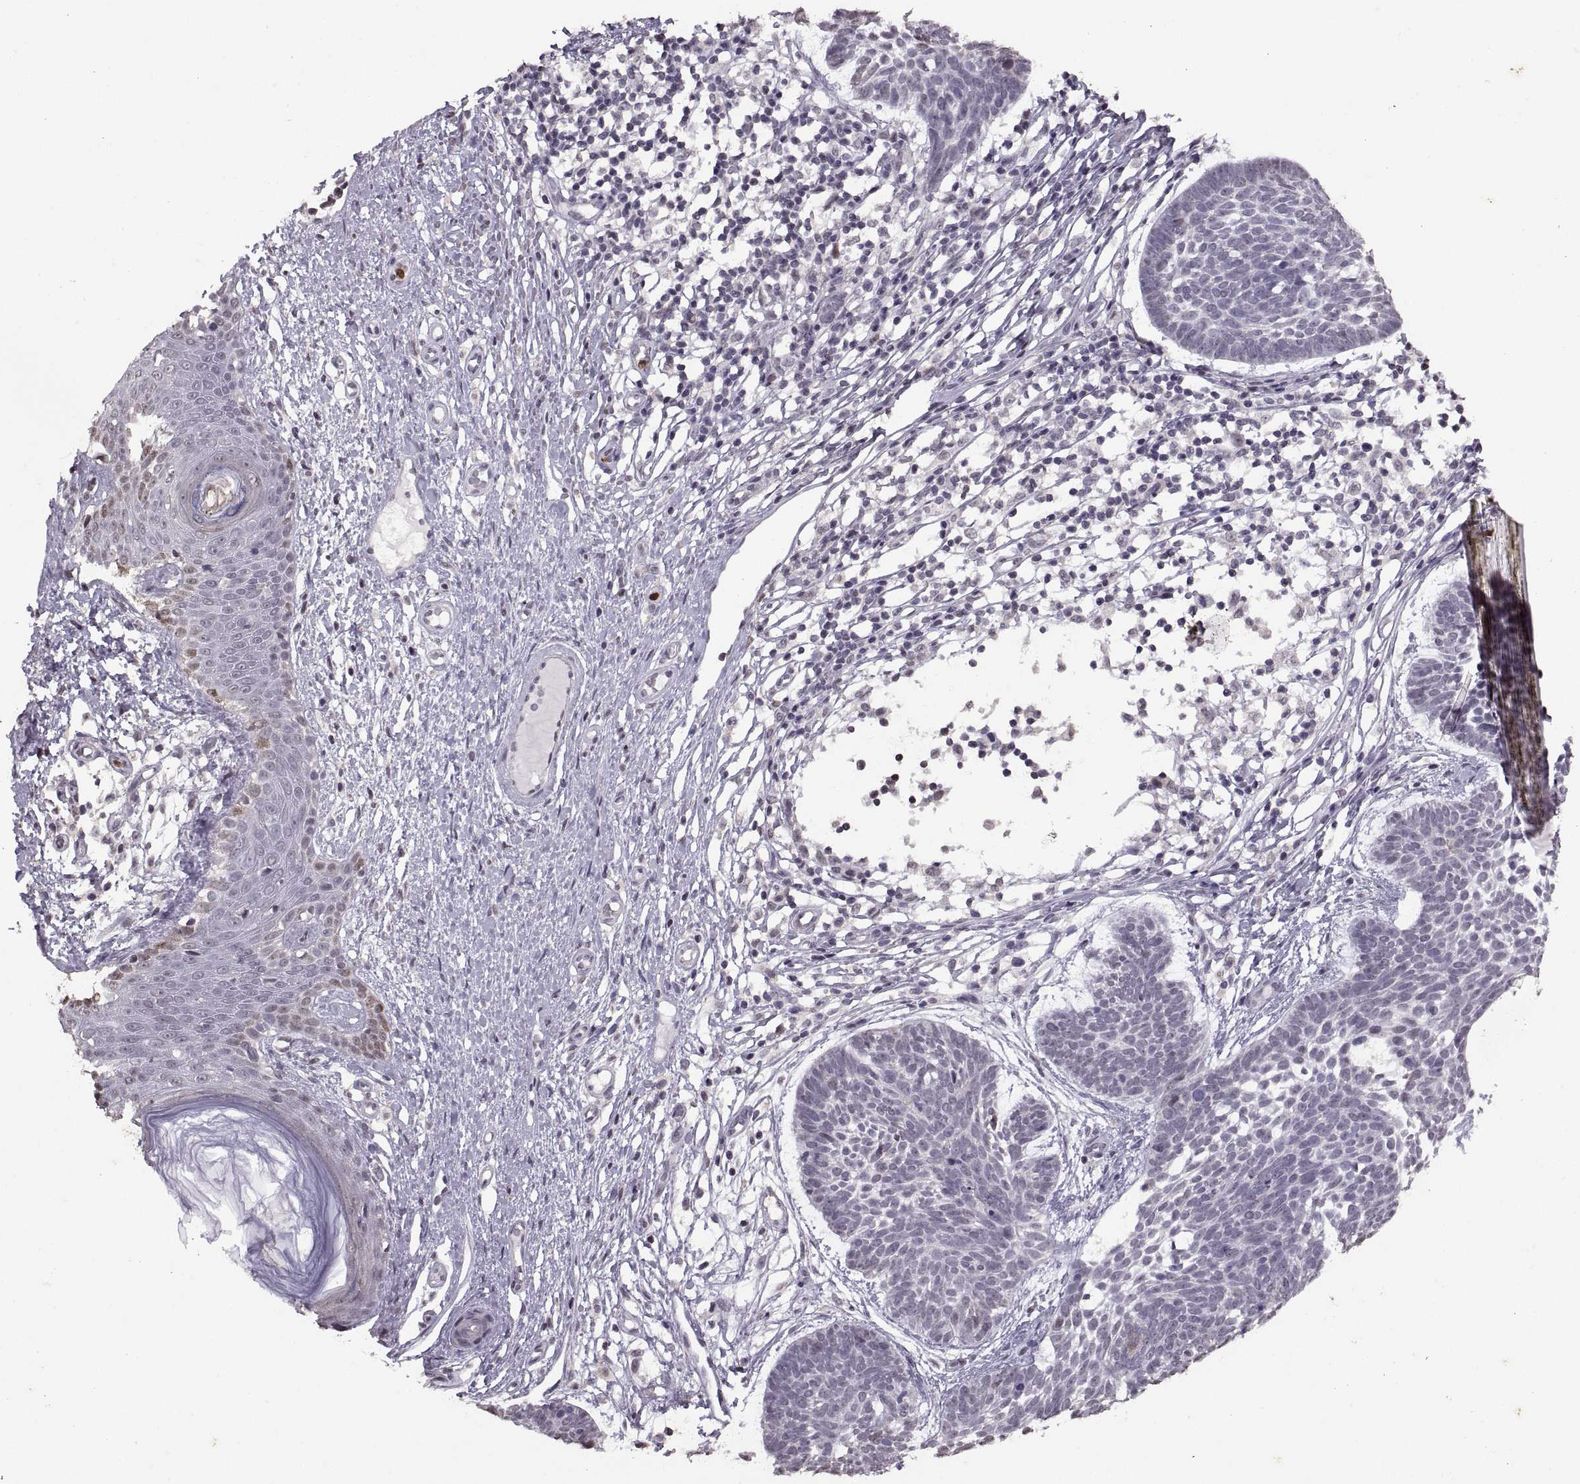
{"staining": {"intensity": "negative", "quantity": "none", "location": "none"}, "tissue": "skin cancer", "cell_type": "Tumor cells", "image_type": "cancer", "snomed": [{"axis": "morphology", "description": "Basal cell carcinoma"}, {"axis": "topography", "description": "Skin"}], "caption": "Immunohistochemistry image of basal cell carcinoma (skin) stained for a protein (brown), which reveals no expression in tumor cells.", "gene": "PALS1", "patient": {"sex": "male", "age": 85}}